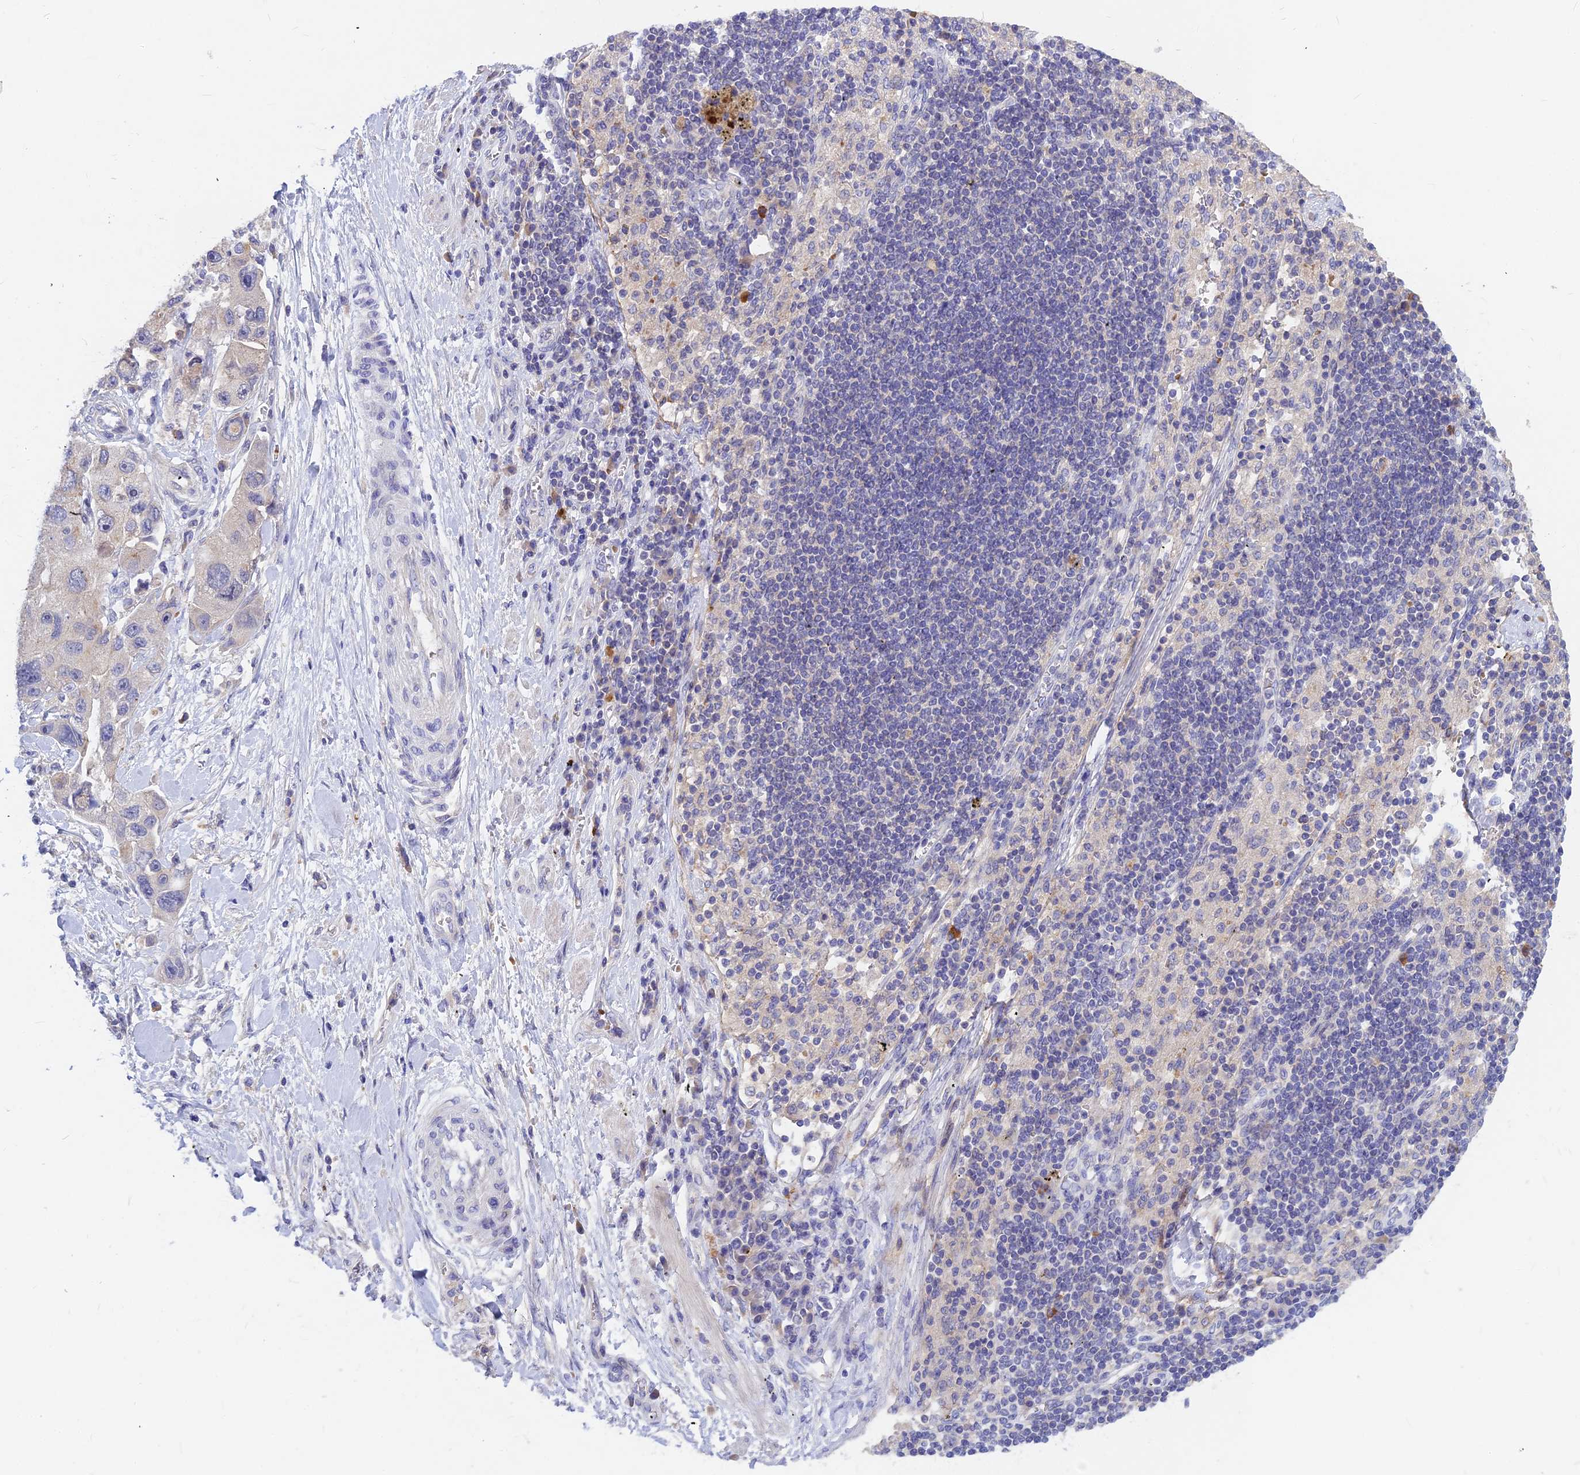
{"staining": {"intensity": "moderate", "quantity": "<25%", "location": "cytoplasmic/membranous"}, "tissue": "lung cancer", "cell_type": "Tumor cells", "image_type": "cancer", "snomed": [{"axis": "morphology", "description": "Adenocarcinoma, NOS"}, {"axis": "topography", "description": "Lung"}], "caption": "Protein expression analysis of human lung adenocarcinoma reveals moderate cytoplasmic/membranous expression in approximately <25% of tumor cells. (Brightfield microscopy of DAB IHC at high magnification).", "gene": "DMRTA1", "patient": {"sex": "female", "age": 54}}